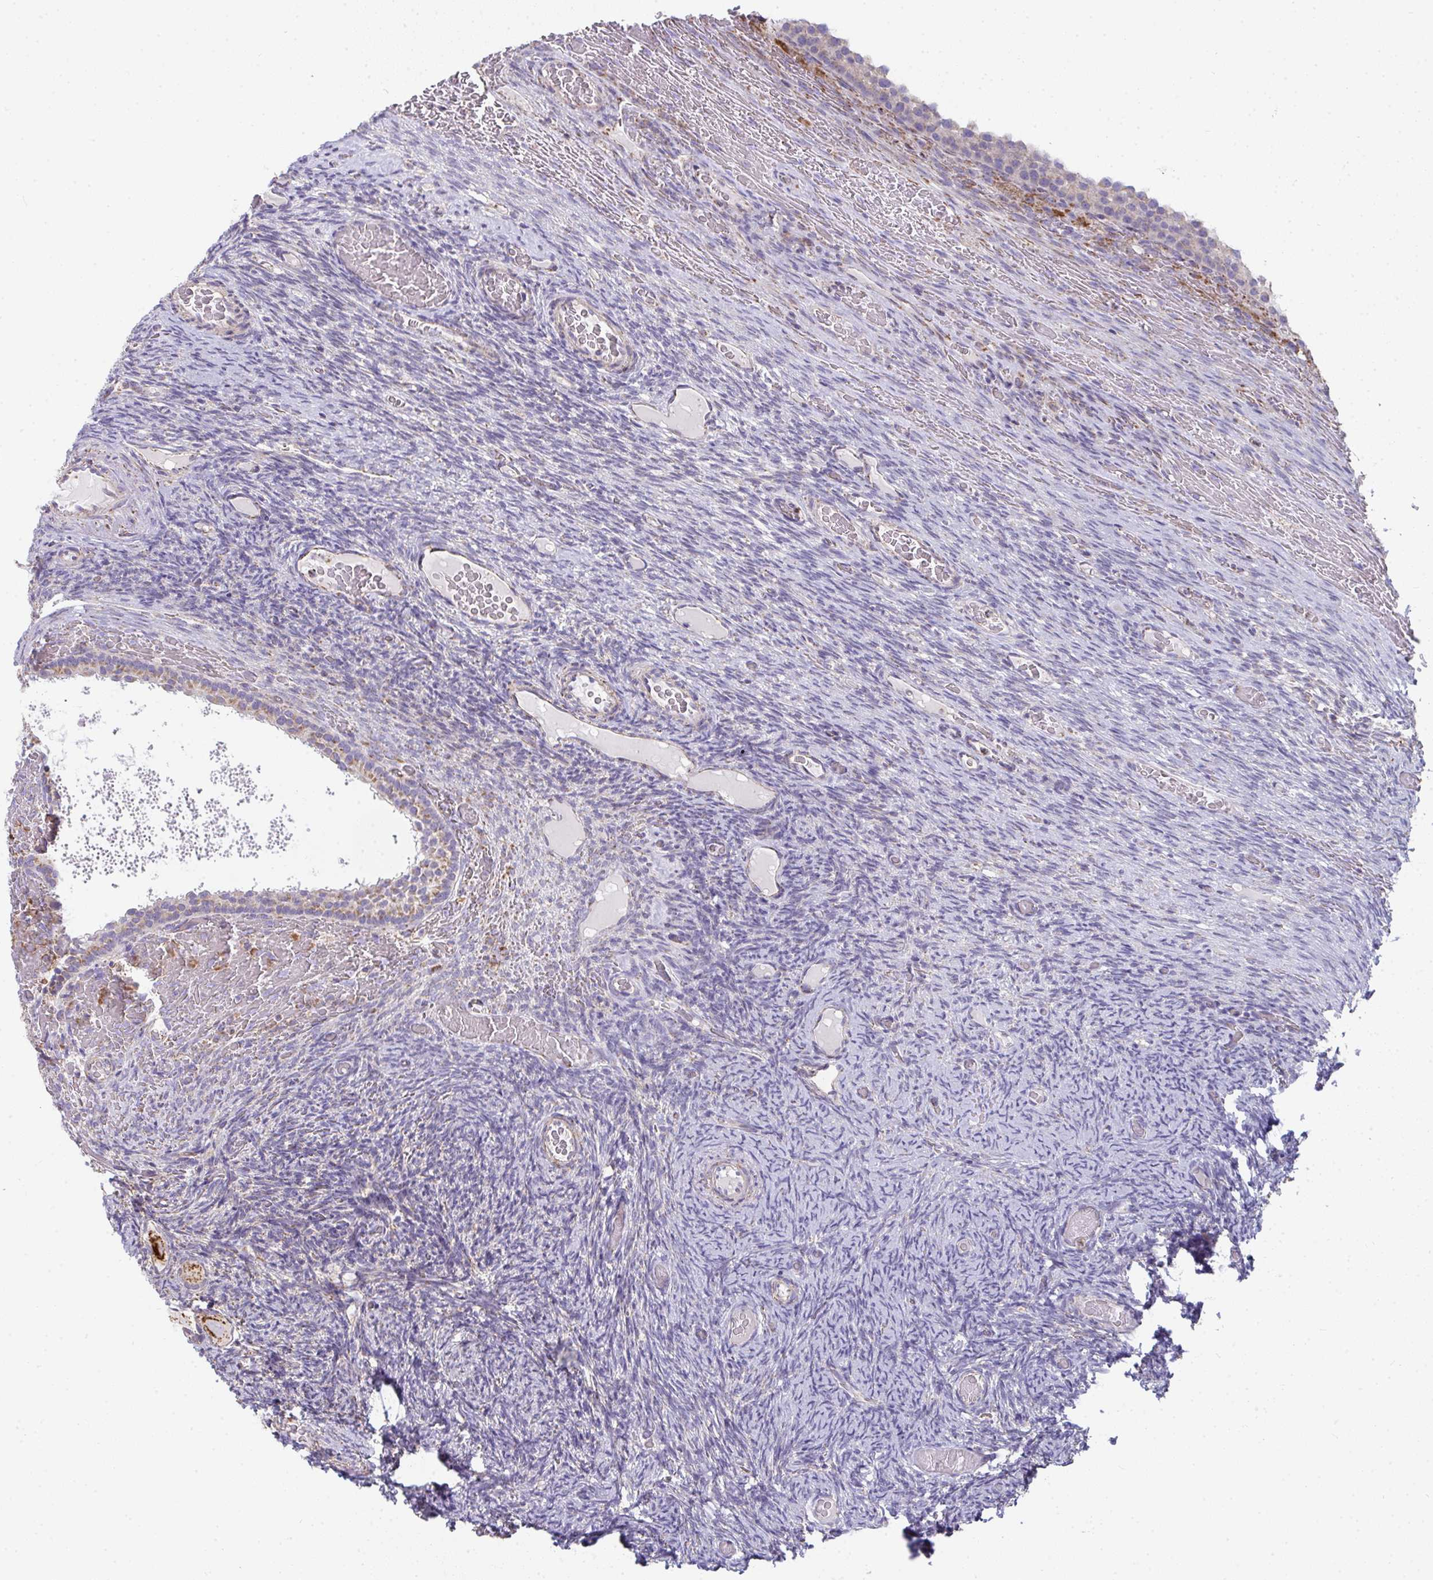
{"staining": {"intensity": "weak", "quantity": "25%-75%", "location": "cytoplasmic/membranous"}, "tissue": "ovary", "cell_type": "Follicle cells", "image_type": "normal", "snomed": [{"axis": "morphology", "description": "Normal tissue, NOS"}, {"axis": "topography", "description": "Ovary"}], "caption": "Immunohistochemistry image of benign ovary: human ovary stained using immunohistochemistry (IHC) displays low levels of weak protein expression localized specifically in the cytoplasmic/membranous of follicle cells, appearing as a cytoplasmic/membranous brown color.", "gene": "FAHD1", "patient": {"sex": "female", "age": 34}}